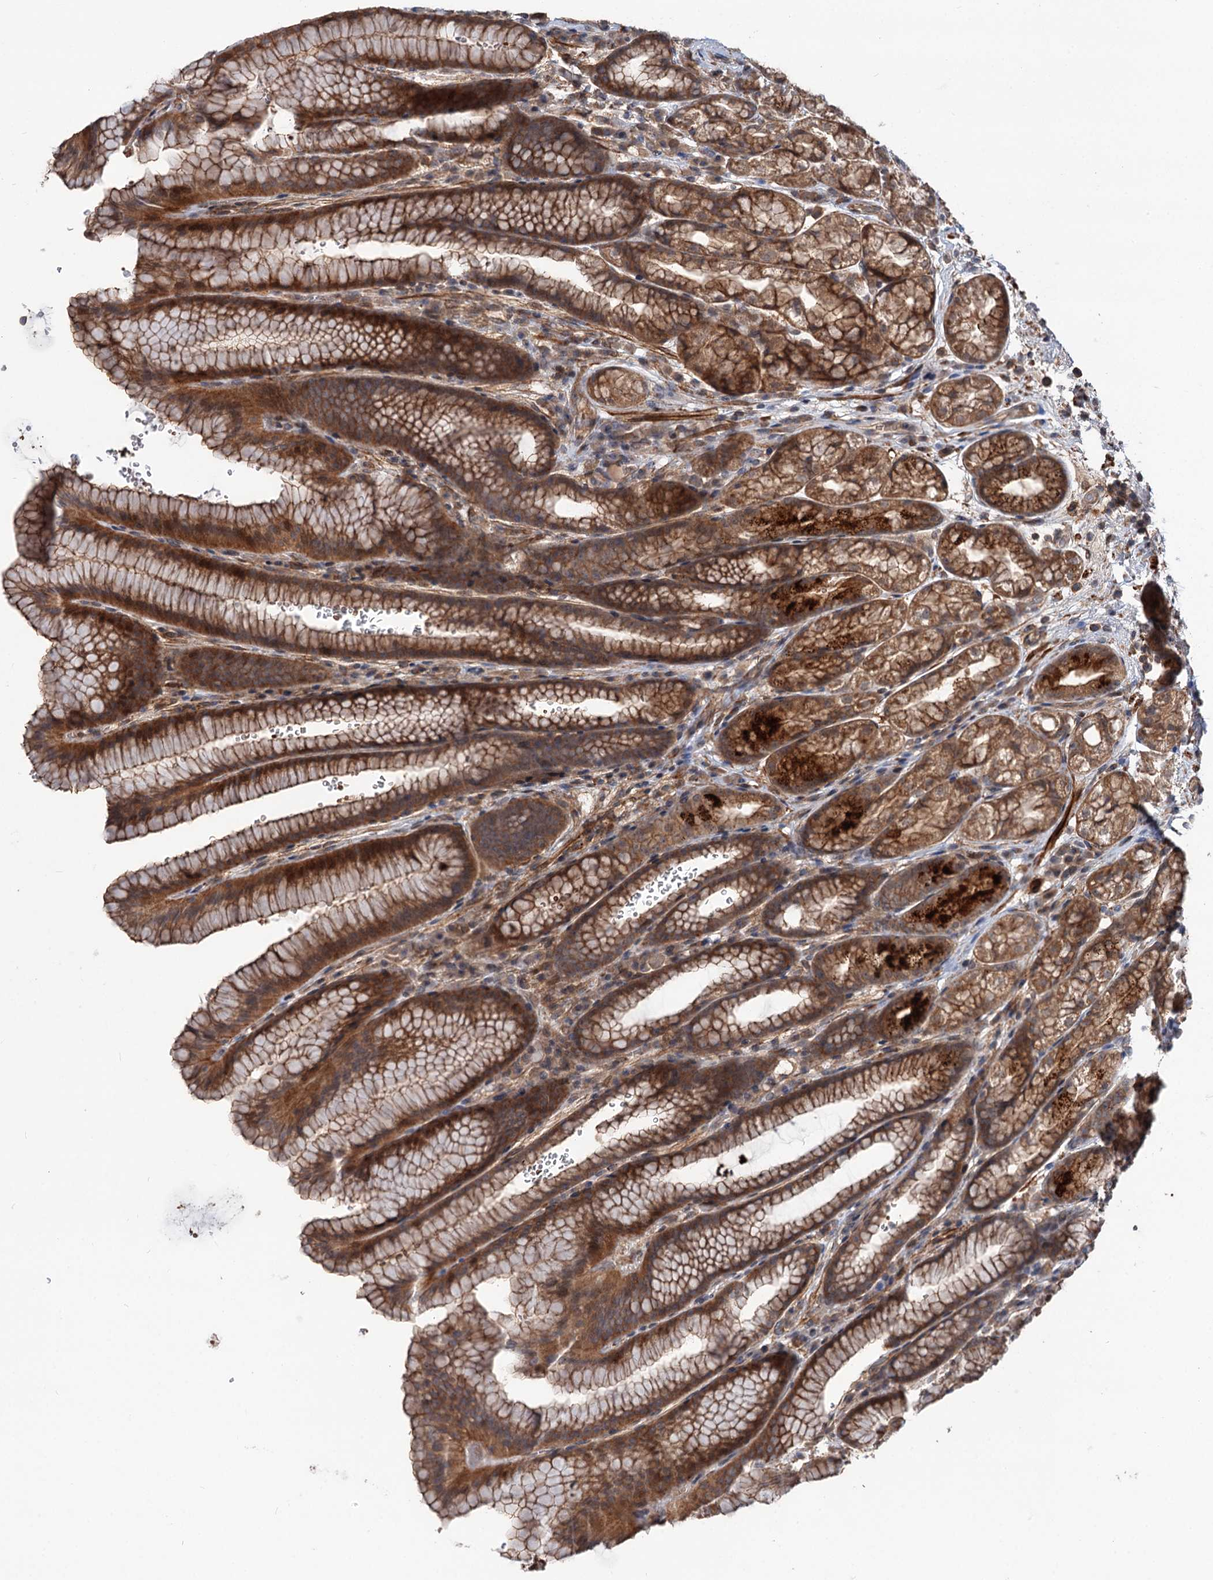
{"staining": {"intensity": "moderate", "quantity": ">75%", "location": "cytoplasmic/membranous"}, "tissue": "stomach", "cell_type": "Glandular cells", "image_type": "normal", "snomed": [{"axis": "morphology", "description": "Normal tissue, NOS"}, {"axis": "morphology", "description": "Adenocarcinoma, NOS"}, {"axis": "topography", "description": "Stomach"}], "caption": "Immunohistochemistry (IHC) histopathology image of benign stomach: stomach stained using IHC reveals medium levels of moderate protein expression localized specifically in the cytoplasmic/membranous of glandular cells, appearing as a cytoplasmic/membranous brown color.", "gene": "GRIP1", "patient": {"sex": "male", "age": 57}}